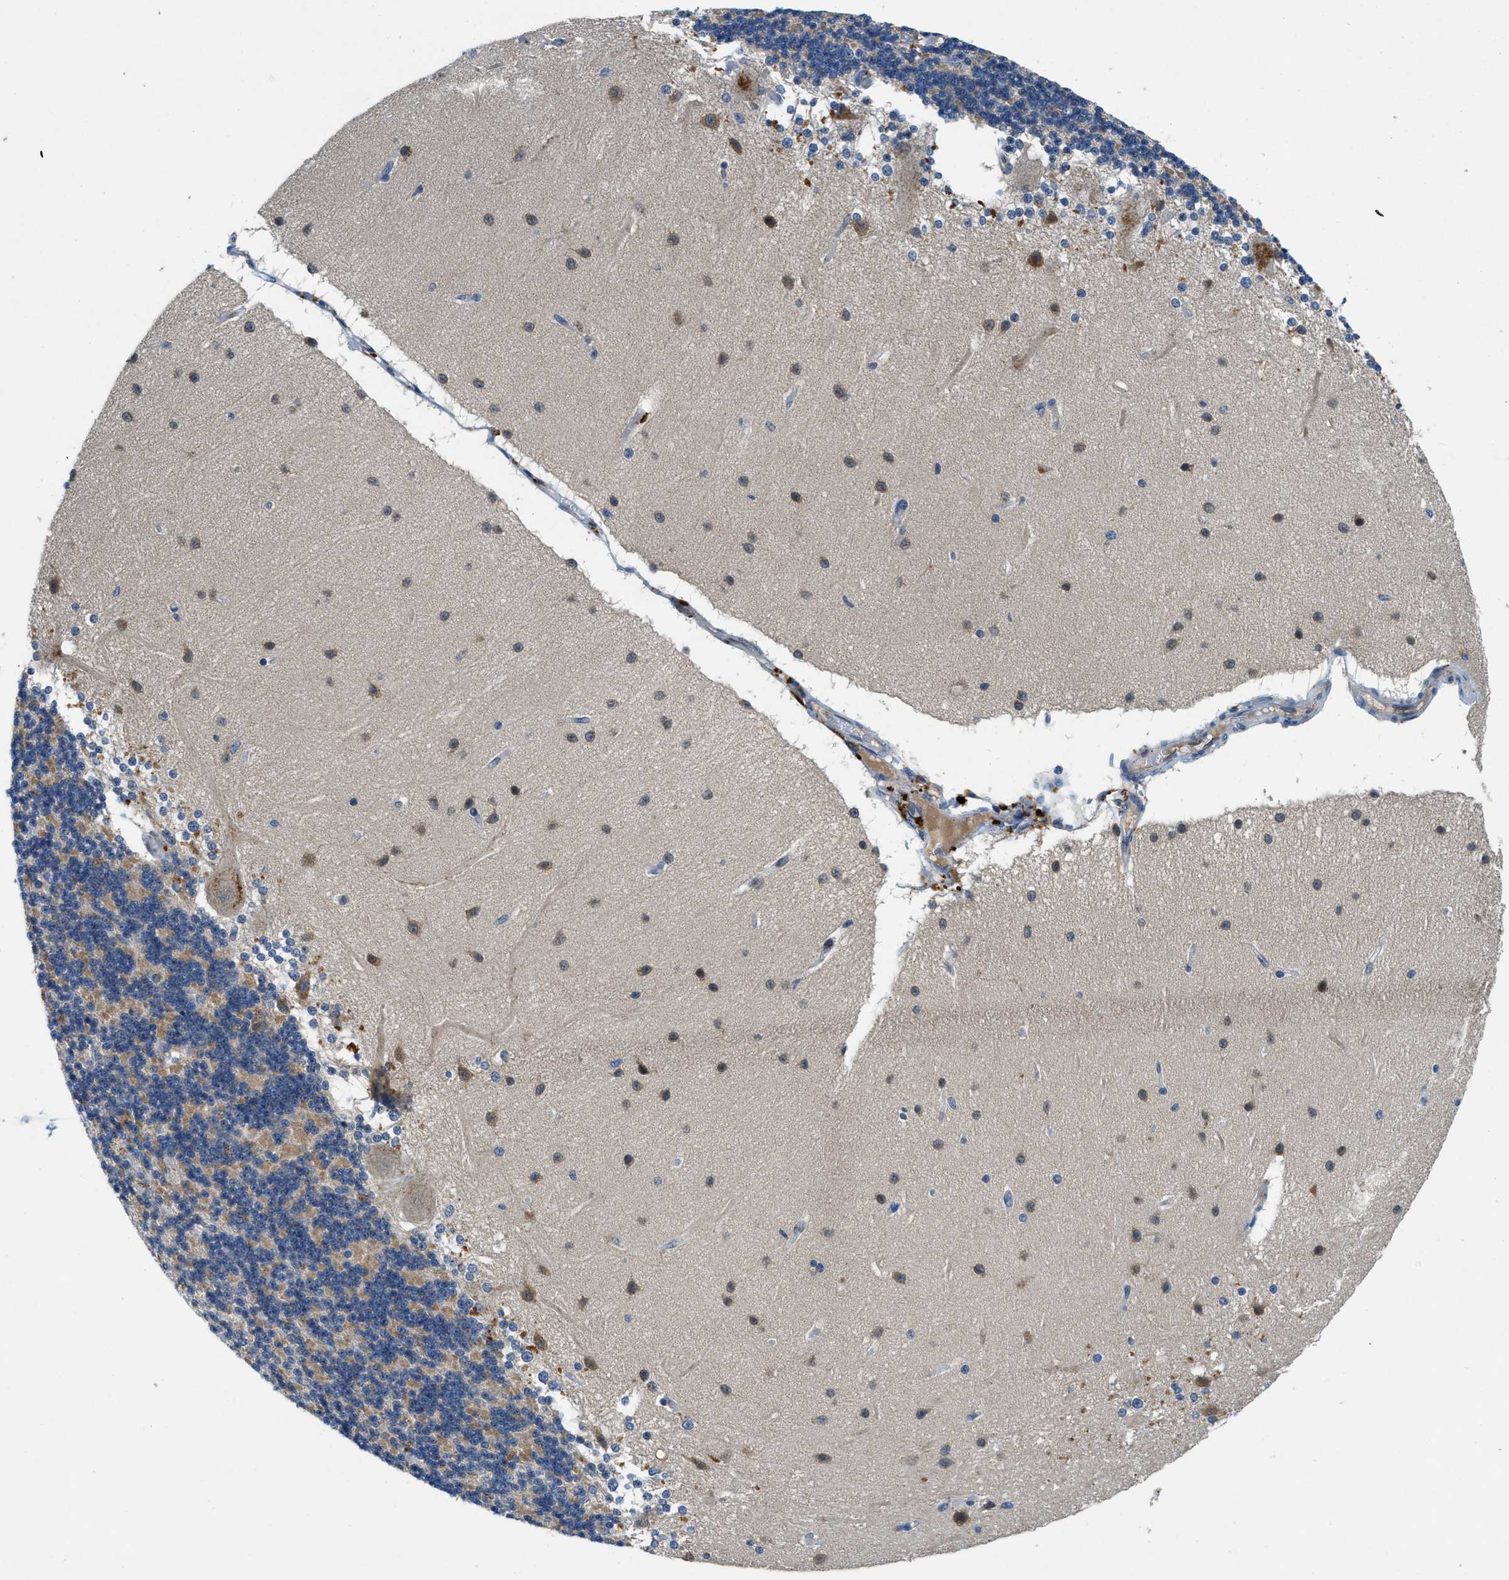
{"staining": {"intensity": "moderate", "quantity": "25%-75%", "location": "cytoplasmic/membranous"}, "tissue": "cerebellum", "cell_type": "Cells in granular layer", "image_type": "normal", "snomed": [{"axis": "morphology", "description": "Normal tissue, NOS"}, {"axis": "topography", "description": "Cerebellum"}], "caption": "The immunohistochemical stain shows moderate cytoplasmic/membranous expression in cells in granular layer of normal cerebellum. The protein of interest is stained brown, and the nuclei are stained in blue (DAB IHC with brightfield microscopy, high magnification).", "gene": "PNKD", "patient": {"sex": "female", "age": 54}}